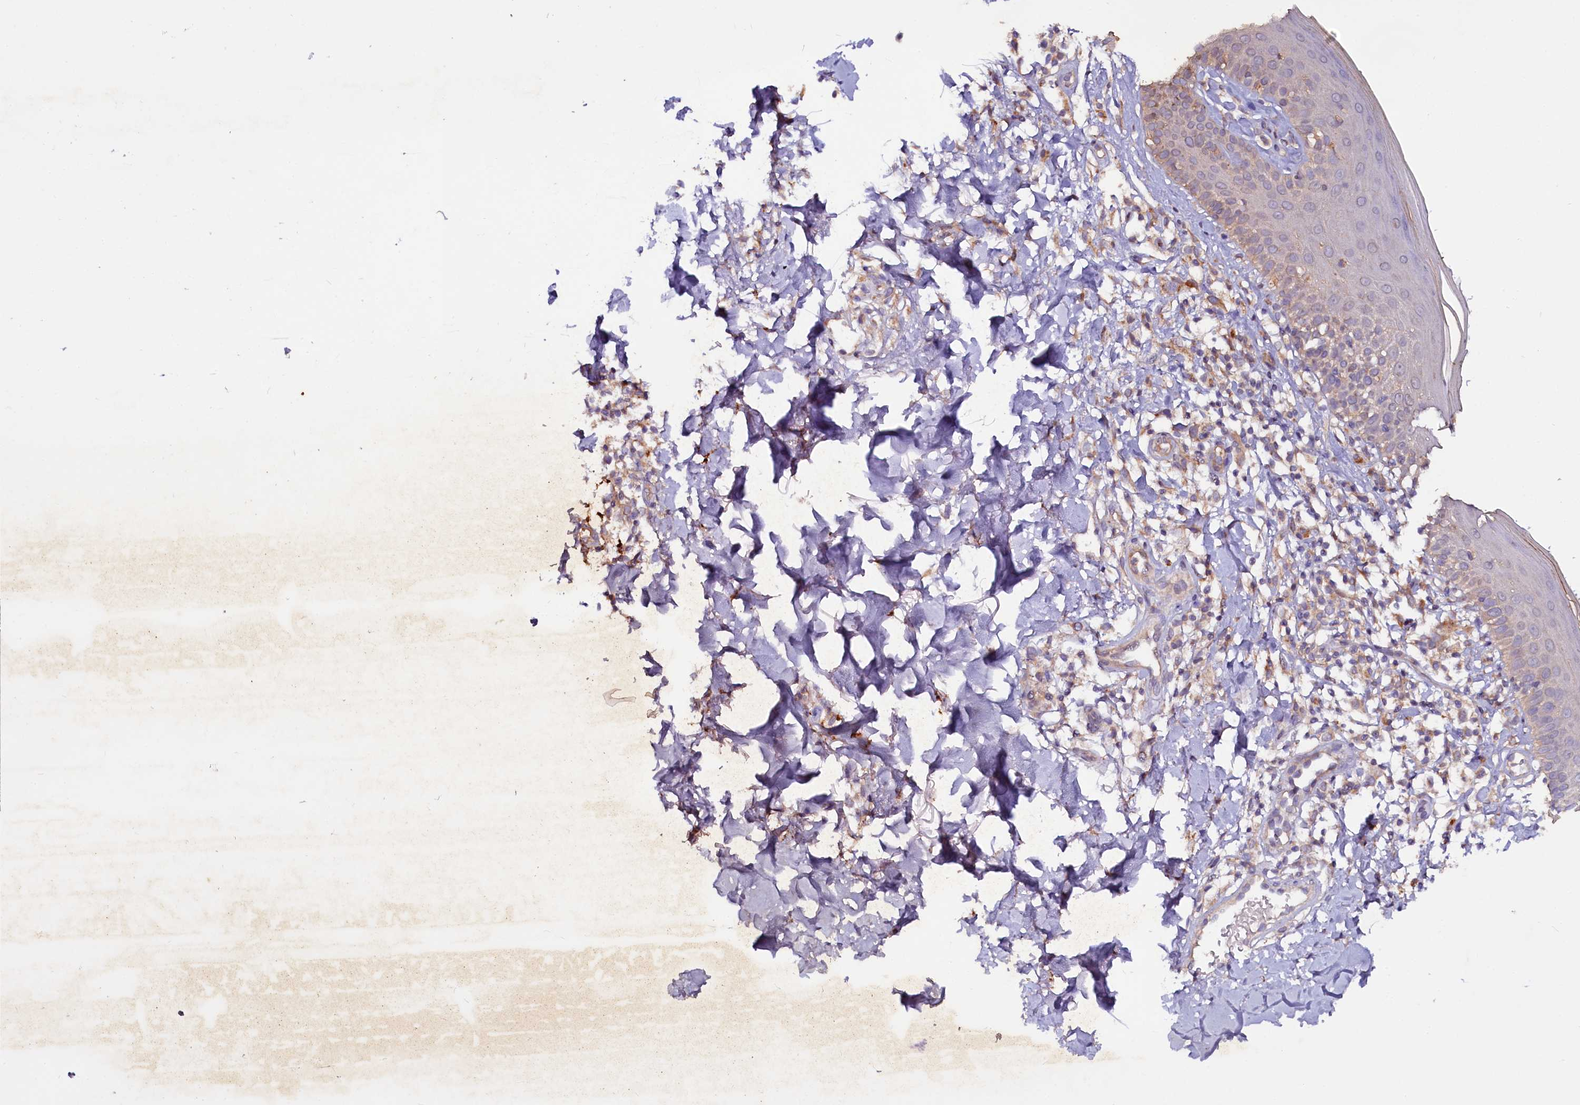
{"staining": {"intensity": "negative", "quantity": "none", "location": "none"}, "tissue": "skin", "cell_type": "Fibroblasts", "image_type": "normal", "snomed": [{"axis": "morphology", "description": "Normal tissue, NOS"}, {"axis": "topography", "description": "Skin"}], "caption": "Skin stained for a protein using immunohistochemistry (IHC) exhibits no expression fibroblasts.", "gene": "ETFBKMT", "patient": {"sex": "male", "age": 52}}